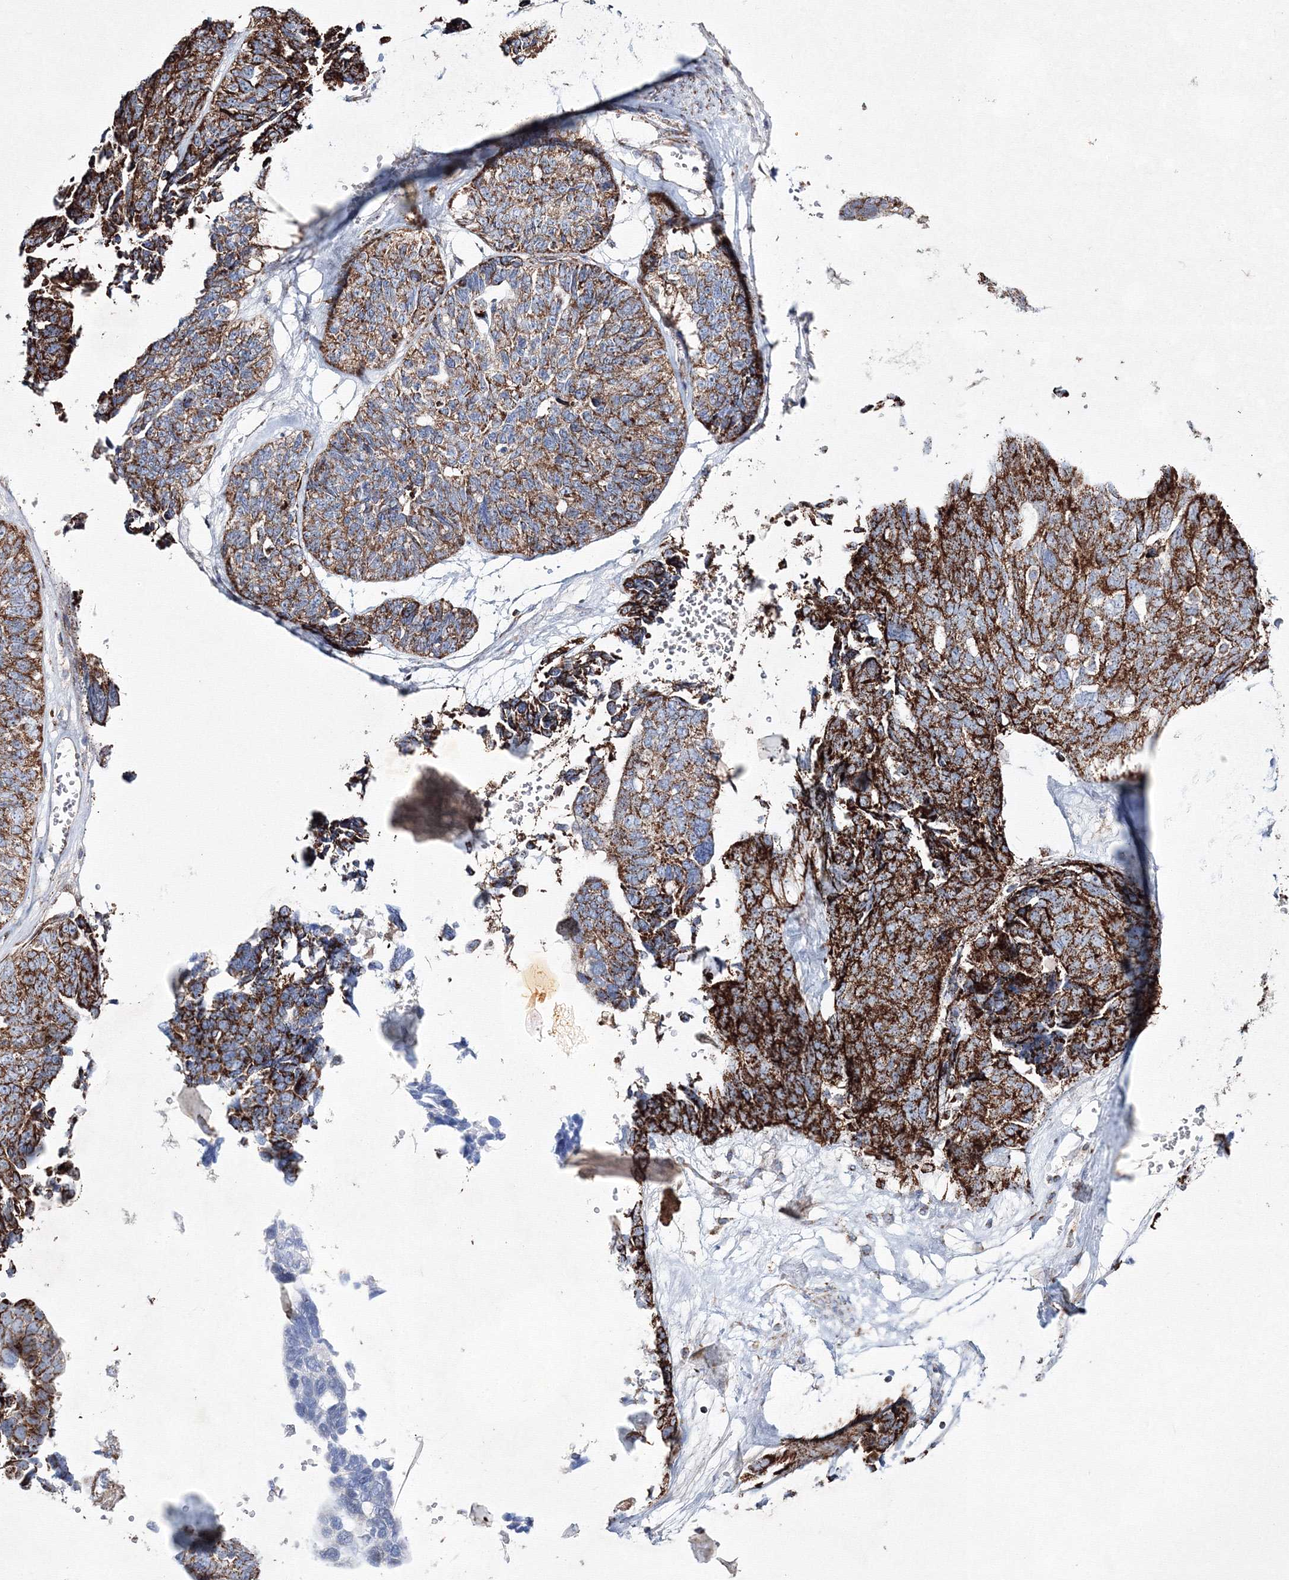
{"staining": {"intensity": "strong", "quantity": ">75%", "location": "cytoplasmic/membranous"}, "tissue": "ovarian cancer", "cell_type": "Tumor cells", "image_type": "cancer", "snomed": [{"axis": "morphology", "description": "Cystadenocarcinoma, serous, NOS"}, {"axis": "topography", "description": "Ovary"}], "caption": "Immunohistochemical staining of human ovarian cancer (serous cystadenocarcinoma) exhibits high levels of strong cytoplasmic/membranous positivity in approximately >75% of tumor cells. (Brightfield microscopy of DAB IHC at high magnification).", "gene": "IGSF9", "patient": {"sex": "female", "age": 79}}